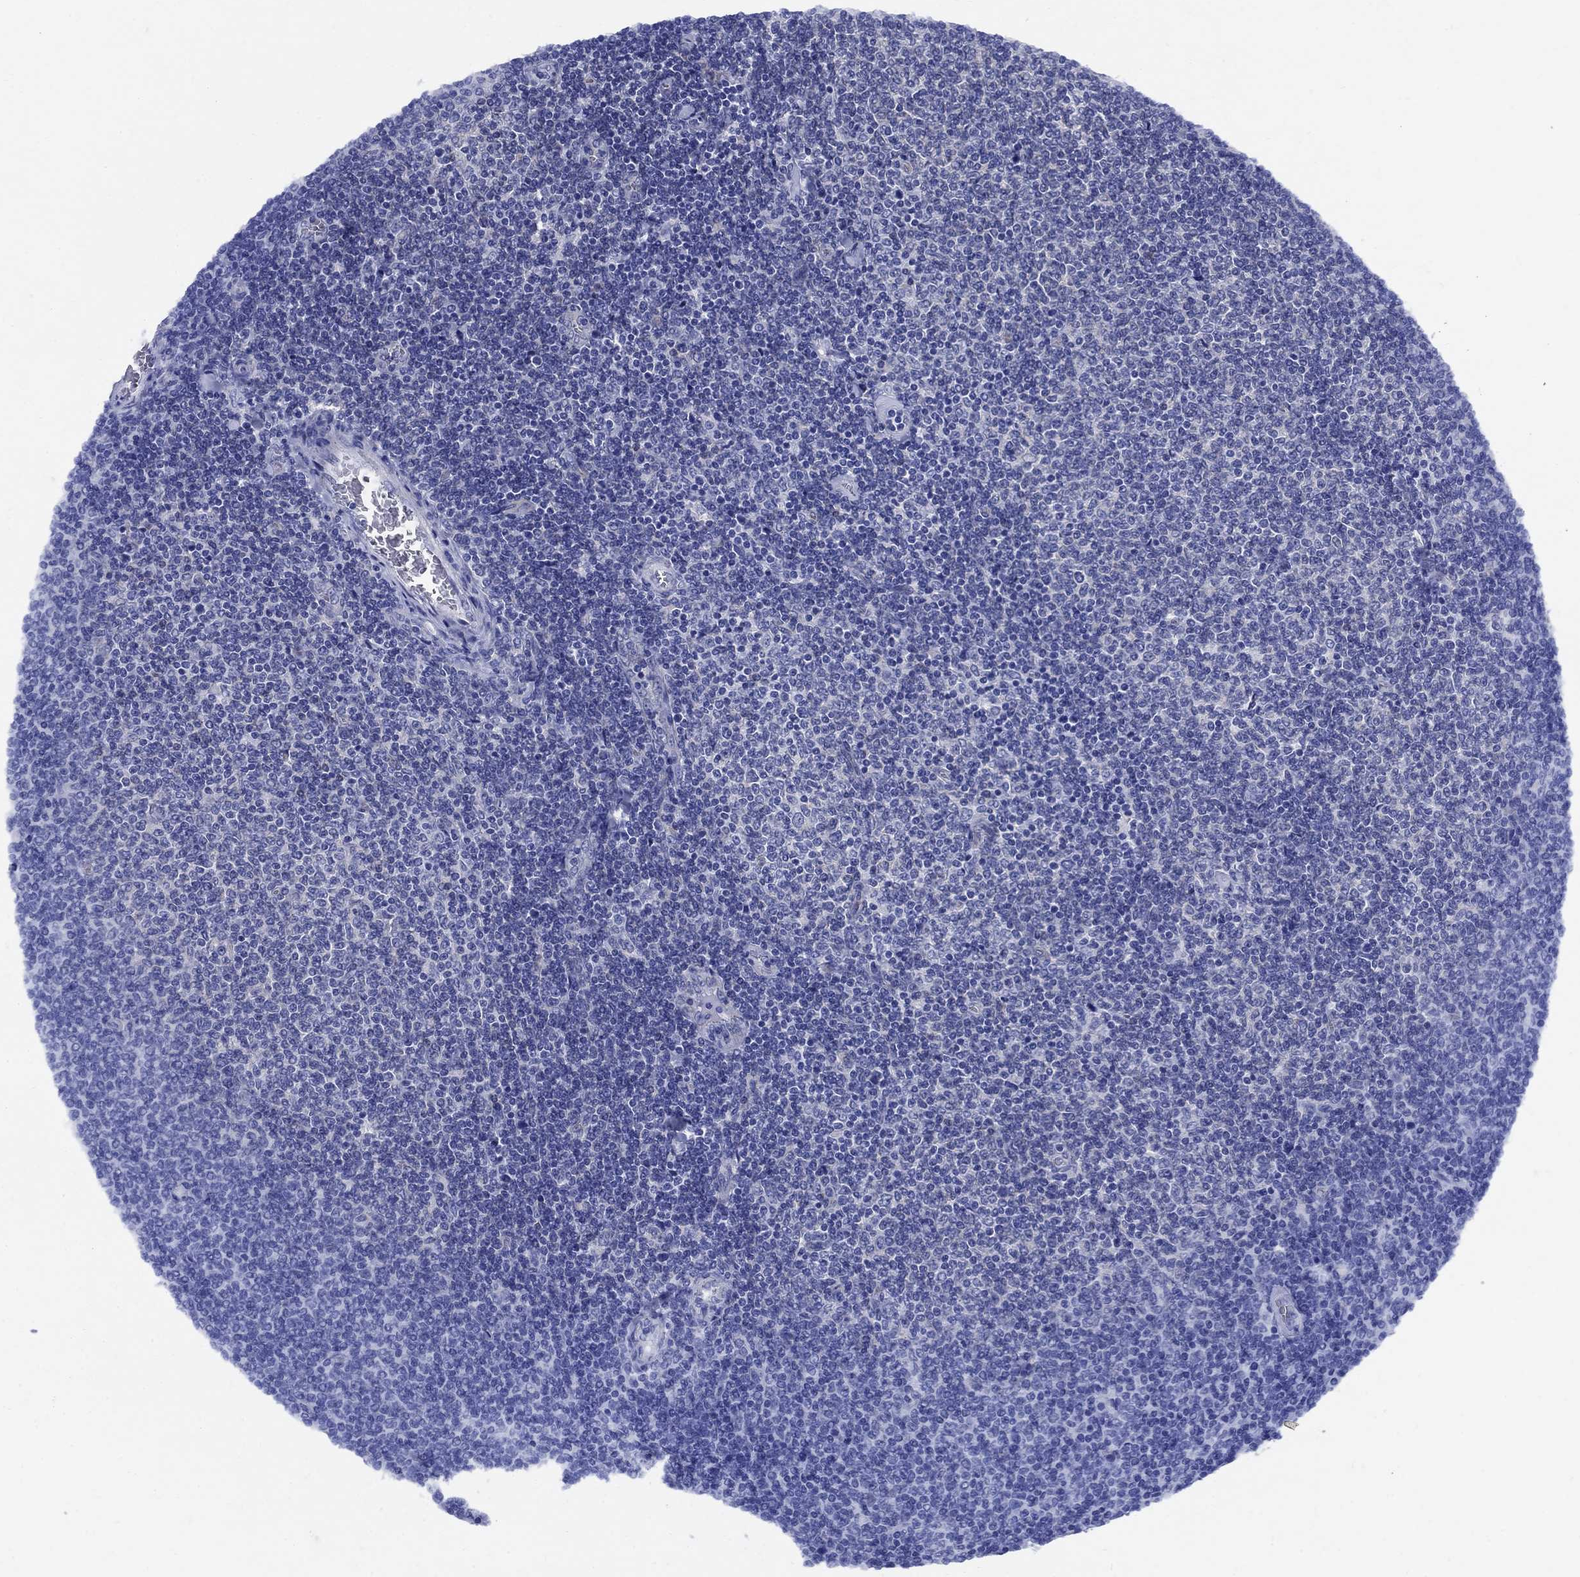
{"staining": {"intensity": "negative", "quantity": "none", "location": "none"}, "tissue": "lymphoma", "cell_type": "Tumor cells", "image_type": "cancer", "snomed": [{"axis": "morphology", "description": "Malignant lymphoma, non-Hodgkin's type, Low grade"}, {"axis": "topography", "description": "Lymph node"}], "caption": "Immunohistochemical staining of lymphoma reveals no significant staining in tumor cells.", "gene": "SMCP", "patient": {"sex": "male", "age": 52}}